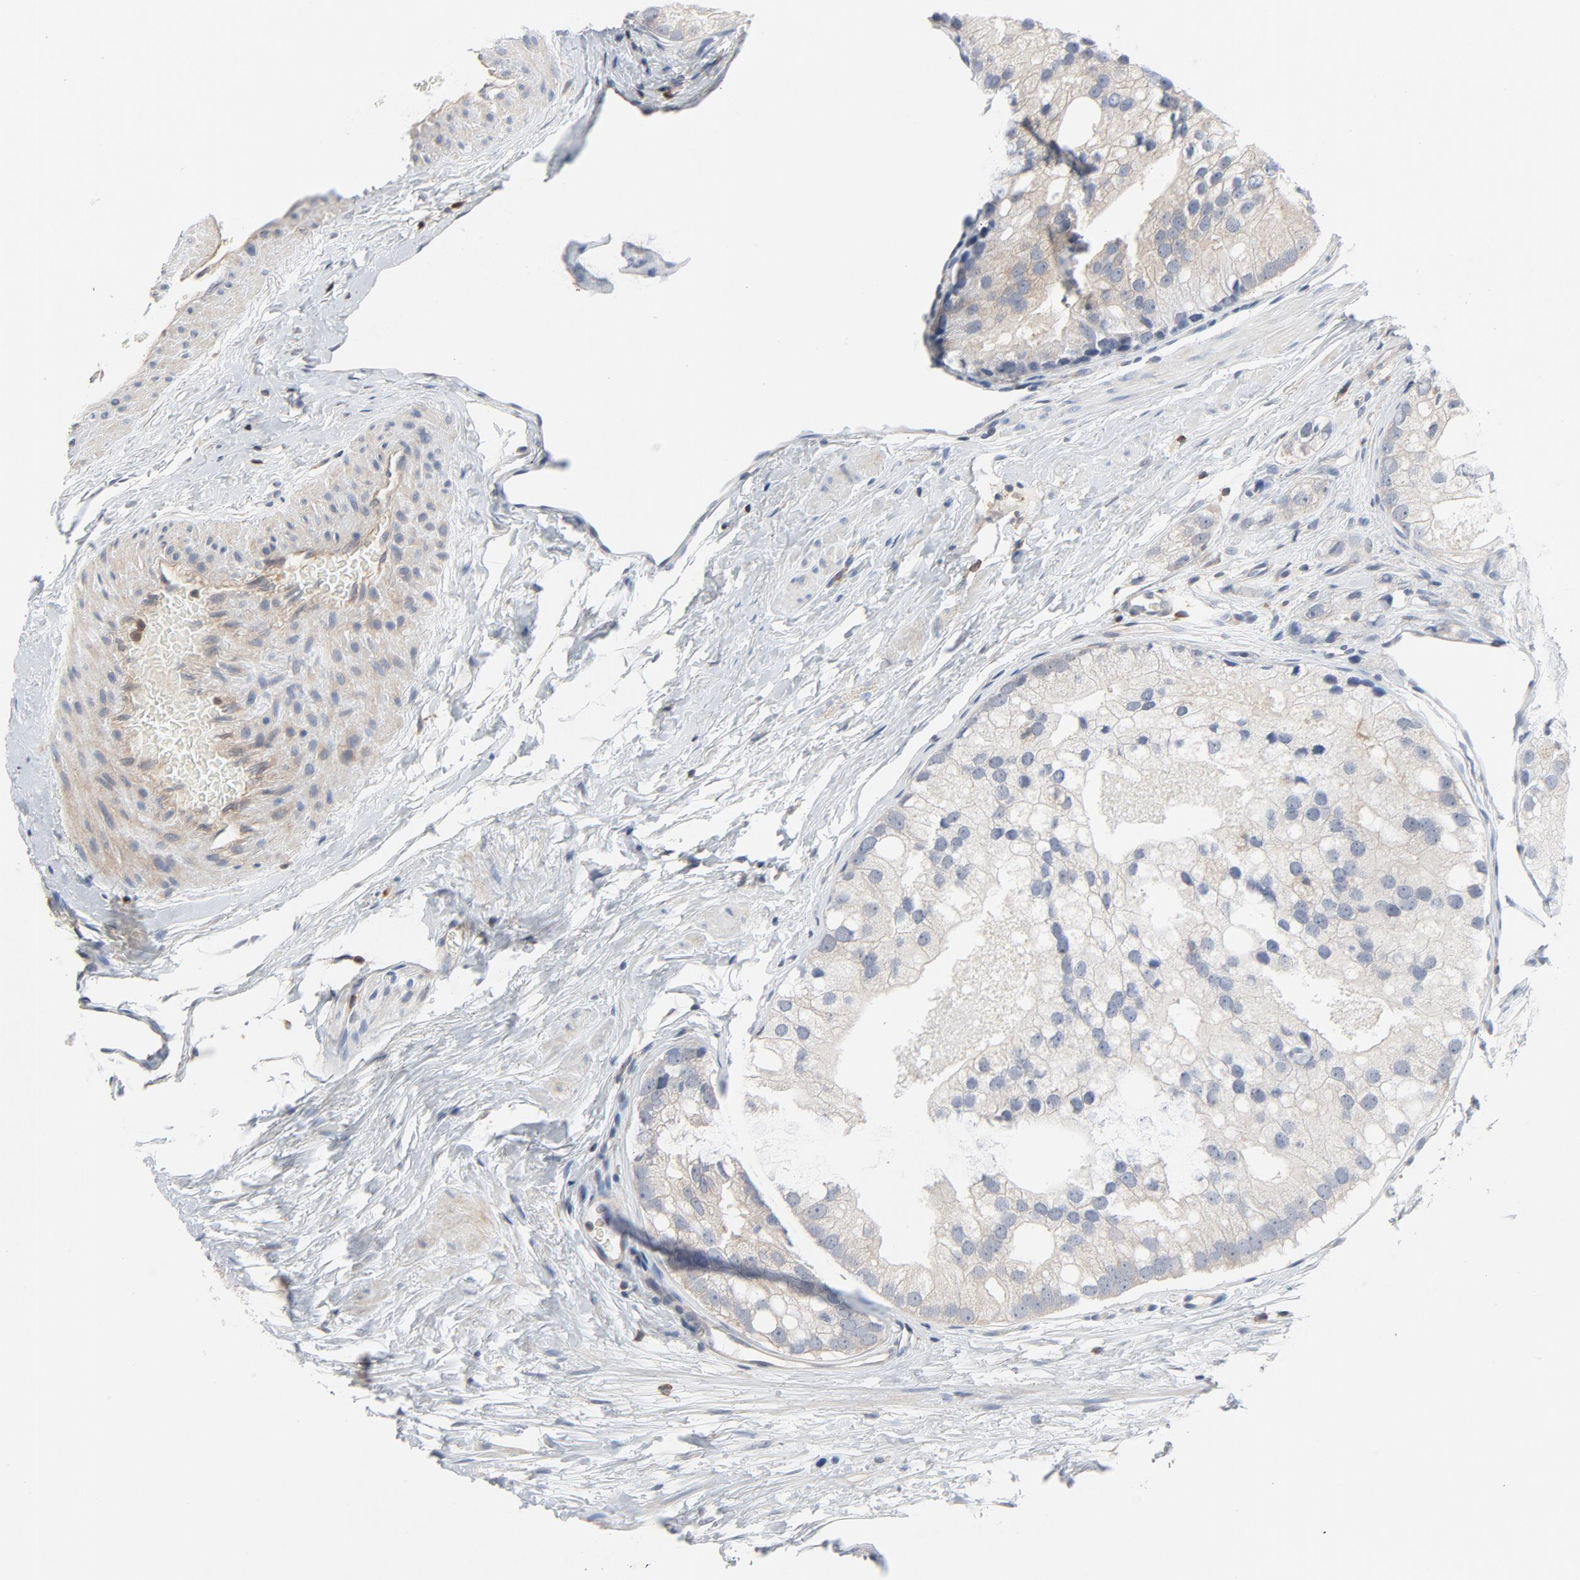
{"staining": {"intensity": "negative", "quantity": "none", "location": "none"}, "tissue": "prostate cancer", "cell_type": "Tumor cells", "image_type": "cancer", "snomed": [{"axis": "morphology", "description": "Adenocarcinoma, Low grade"}, {"axis": "topography", "description": "Prostate"}], "caption": "High magnification brightfield microscopy of adenocarcinoma (low-grade) (prostate) stained with DAB (brown) and counterstained with hematoxylin (blue): tumor cells show no significant positivity. The staining is performed using DAB (3,3'-diaminobenzidine) brown chromogen with nuclei counter-stained in using hematoxylin.", "gene": "TRADD", "patient": {"sex": "male", "age": 69}}